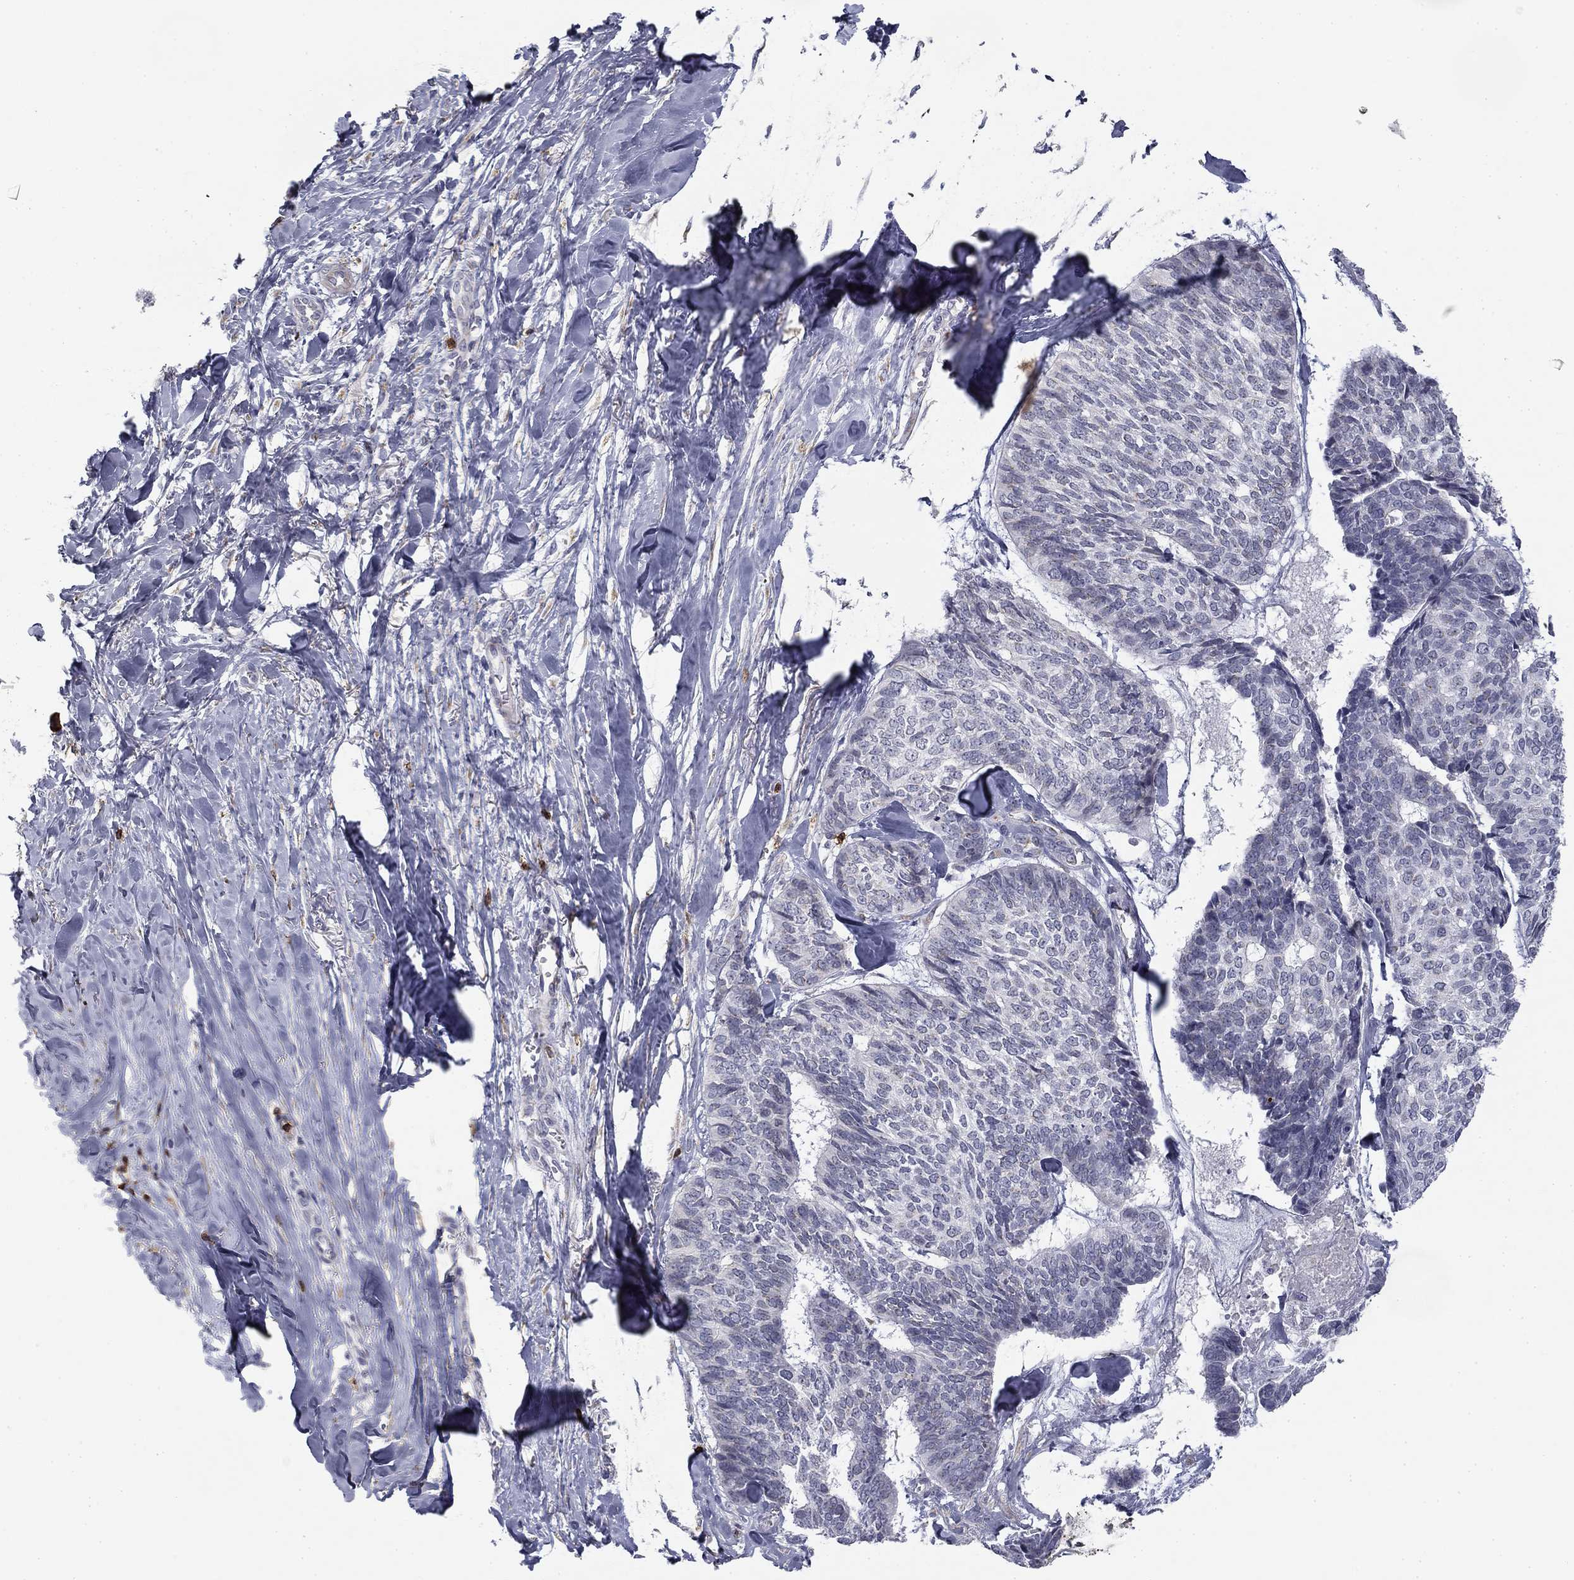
{"staining": {"intensity": "negative", "quantity": "none", "location": "none"}, "tissue": "skin cancer", "cell_type": "Tumor cells", "image_type": "cancer", "snomed": [{"axis": "morphology", "description": "Basal cell carcinoma"}, {"axis": "topography", "description": "Skin"}], "caption": "Tumor cells are negative for protein expression in human skin cancer. (Immunohistochemistry, brightfield microscopy, high magnification).", "gene": "TRAT1", "patient": {"sex": "male", "age": 86}}